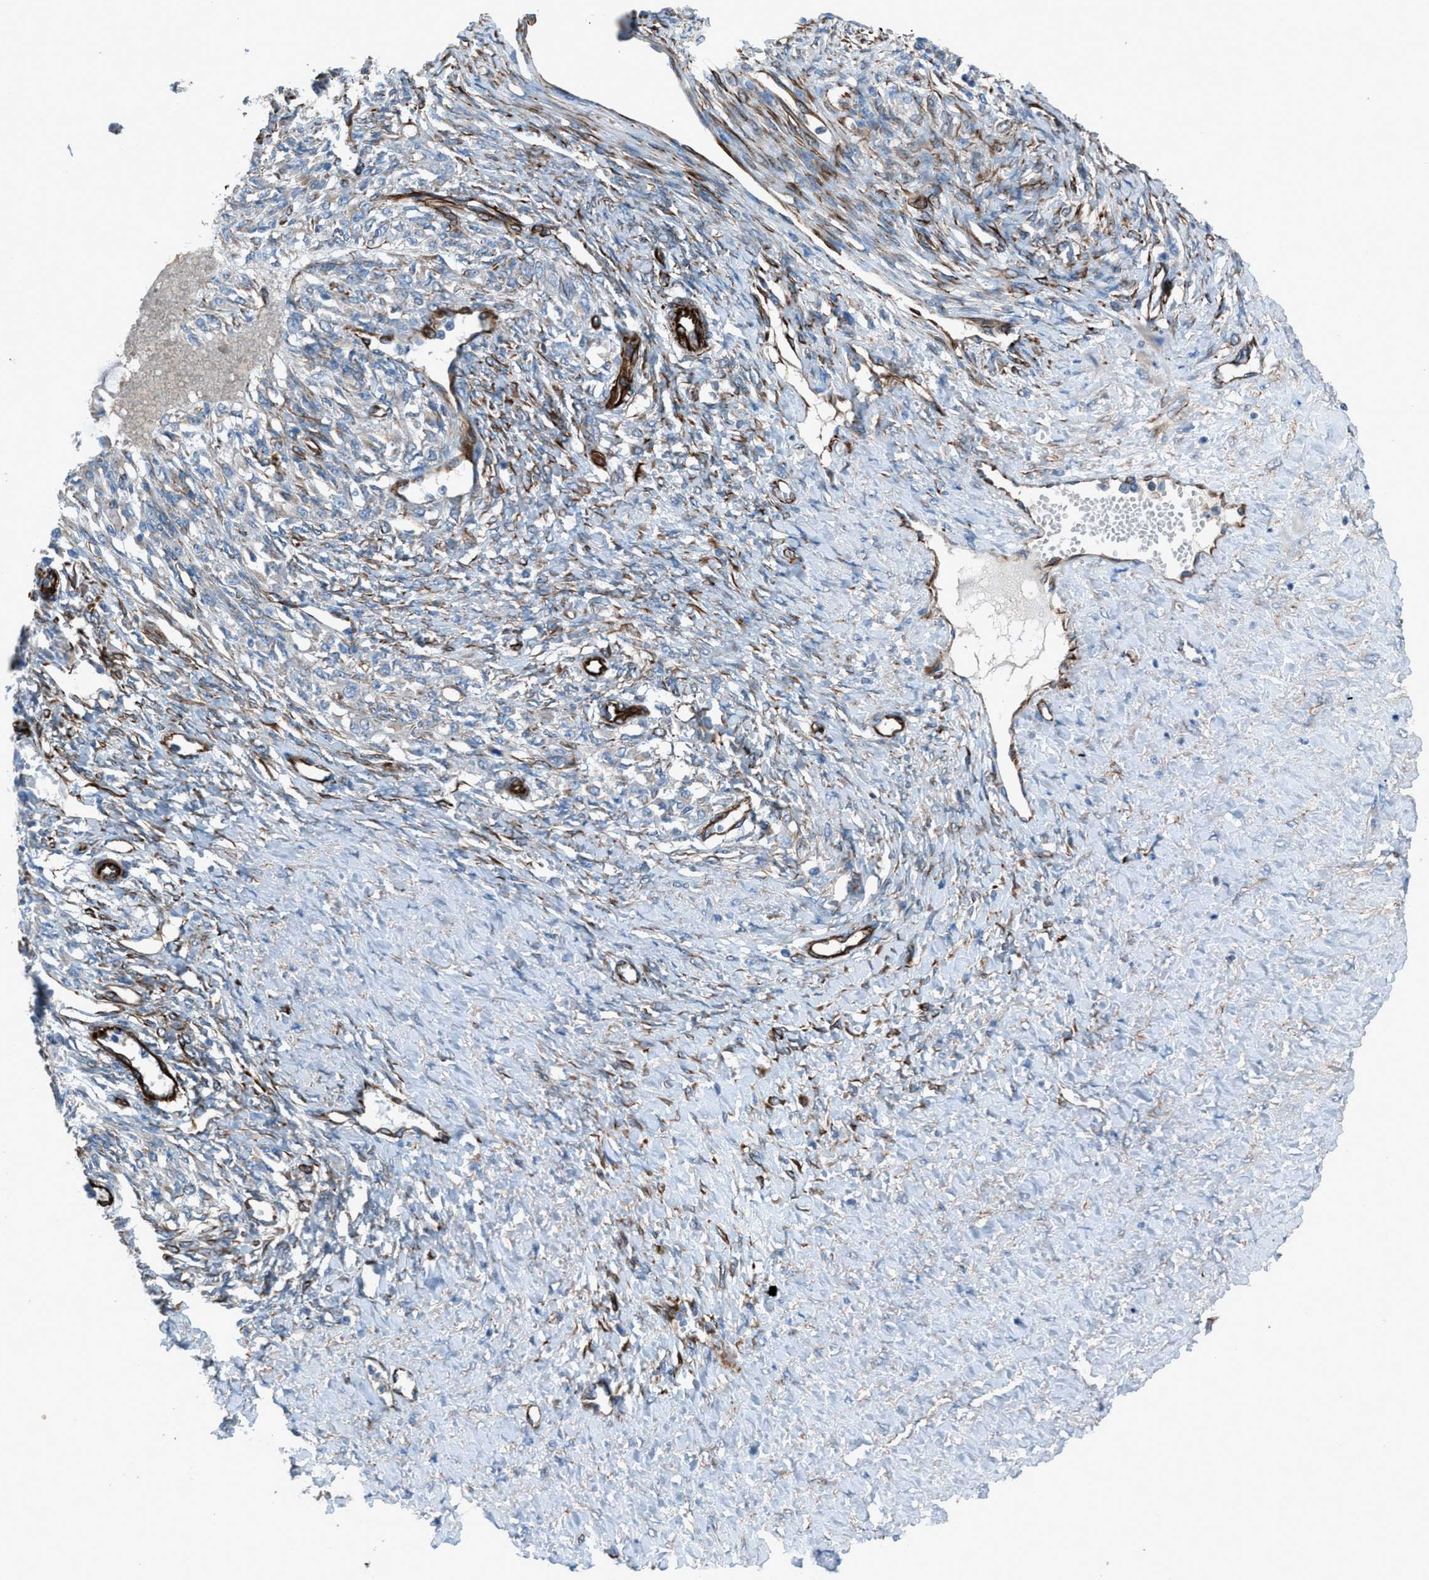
{"staining": {"intensity": "negative", "quantity": "none", "location": "none"}, "tissue": "ovarian cancer", "cell_type": "Tumor cells", "image_type": "cancer", "snomed": [{"axis": "morphology", "description": "Cystadenocarcinoma, mucinous, NOS"}, {"axis": "topography", "description": "Ovary"}], "caption": "A high-resolution histopathology image shows IHC staining of mucinous cystadenocarcinoma (ovarian), which displays no significant staining in tumor cells.", "gene": "CABP7", "patient": {"sex": "female", "age": 73}}